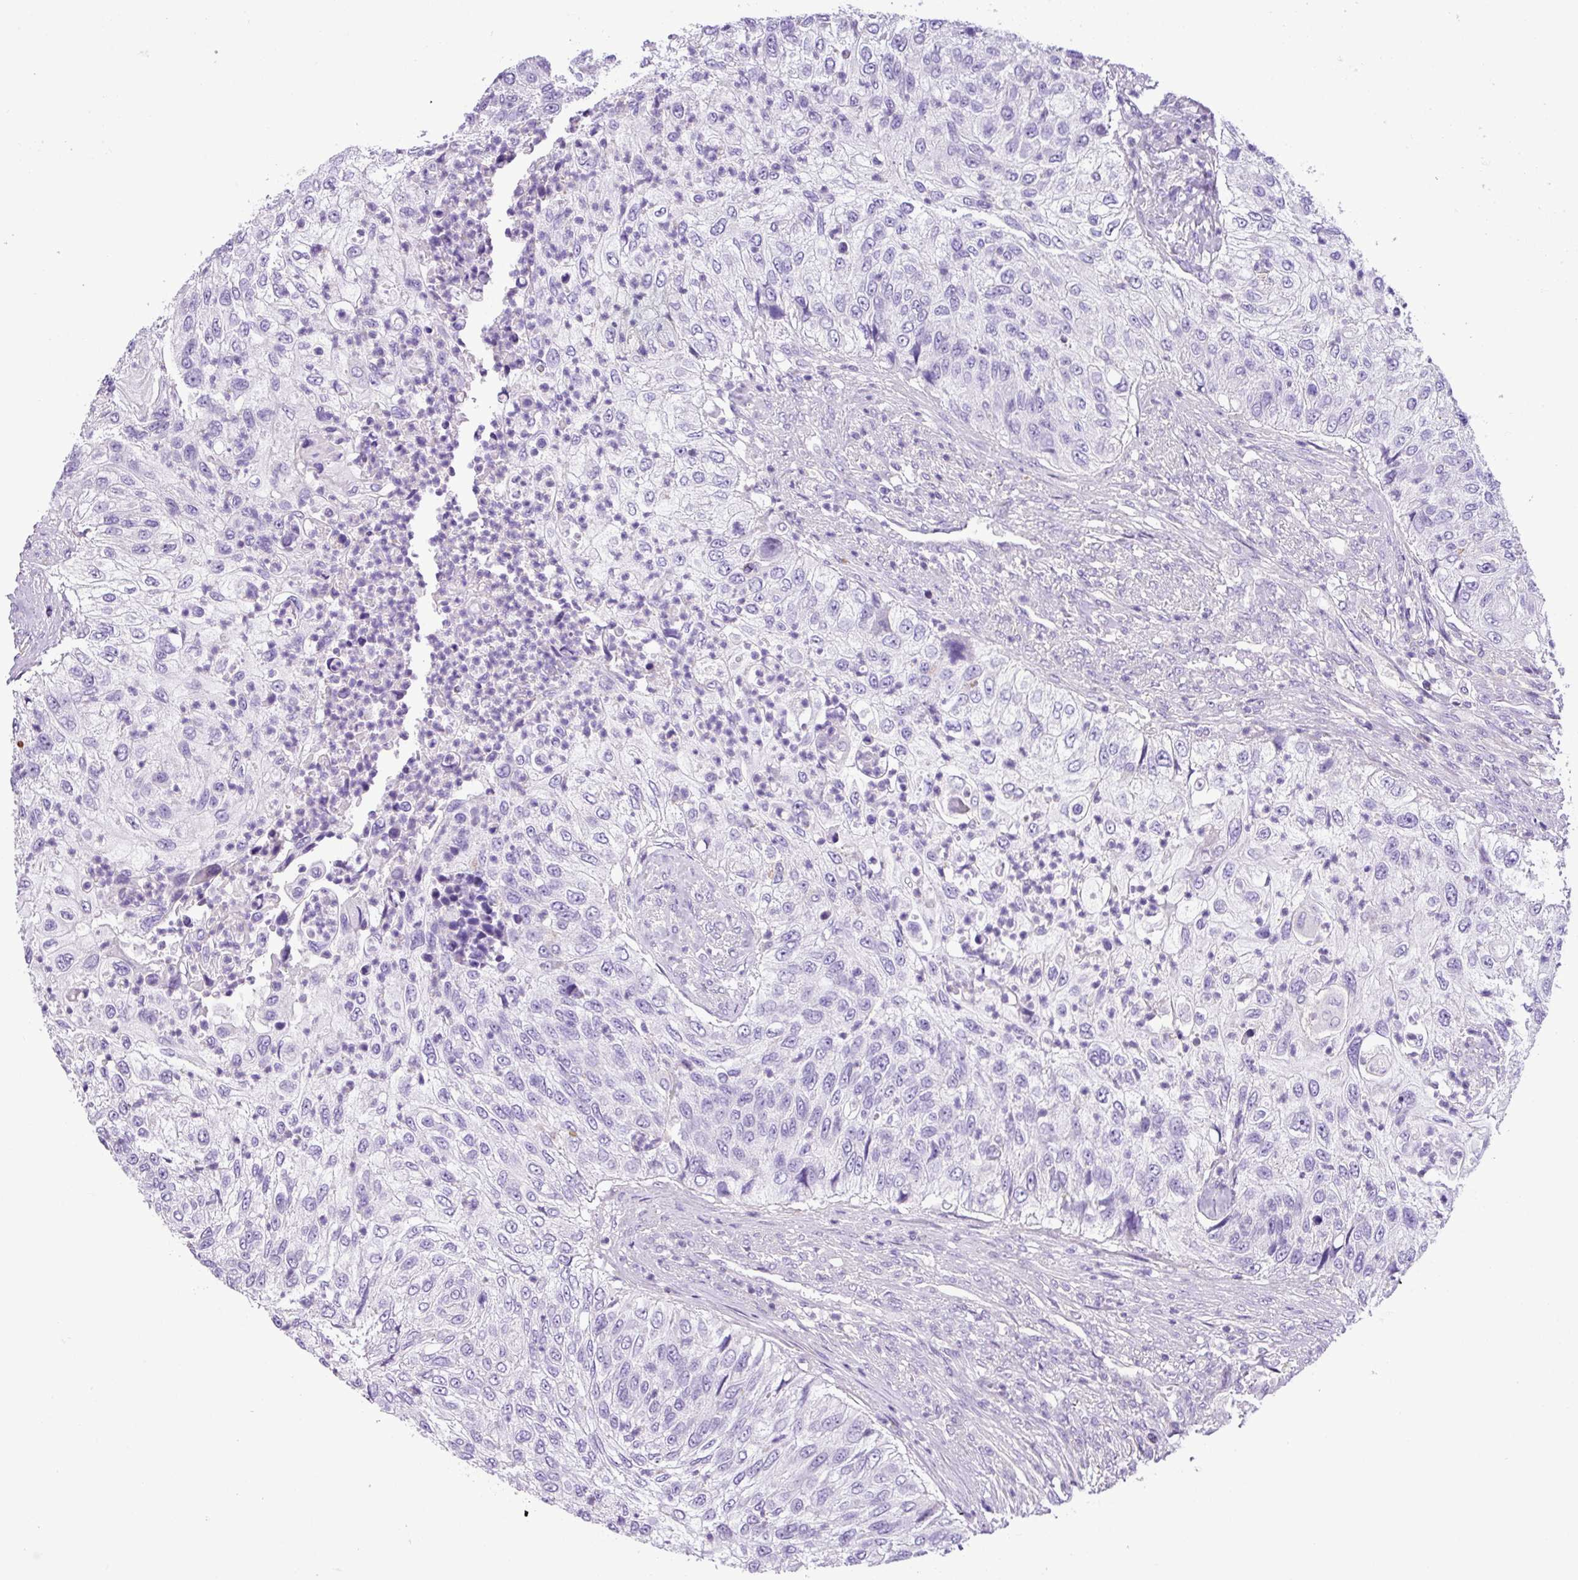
{"staining": {"intensity": "negative", "quantity": "none", "location": "none"}, "tissue": "urothelial cancer", "cell_type": "Tumor cells", "image_type": "cancer", "snomed": [{"axis": "morphology", "description": "Urothelial carcinoma, High grade"}, {"axis": "topography", "description": "Urinary bladder"}], "caption": "DAB immunohistochemical staining of human urothelial cancer reveals no significant staining in tumor cells.", "gene": "ZNF334", "patient": {"sex": "female", "age": 60}}